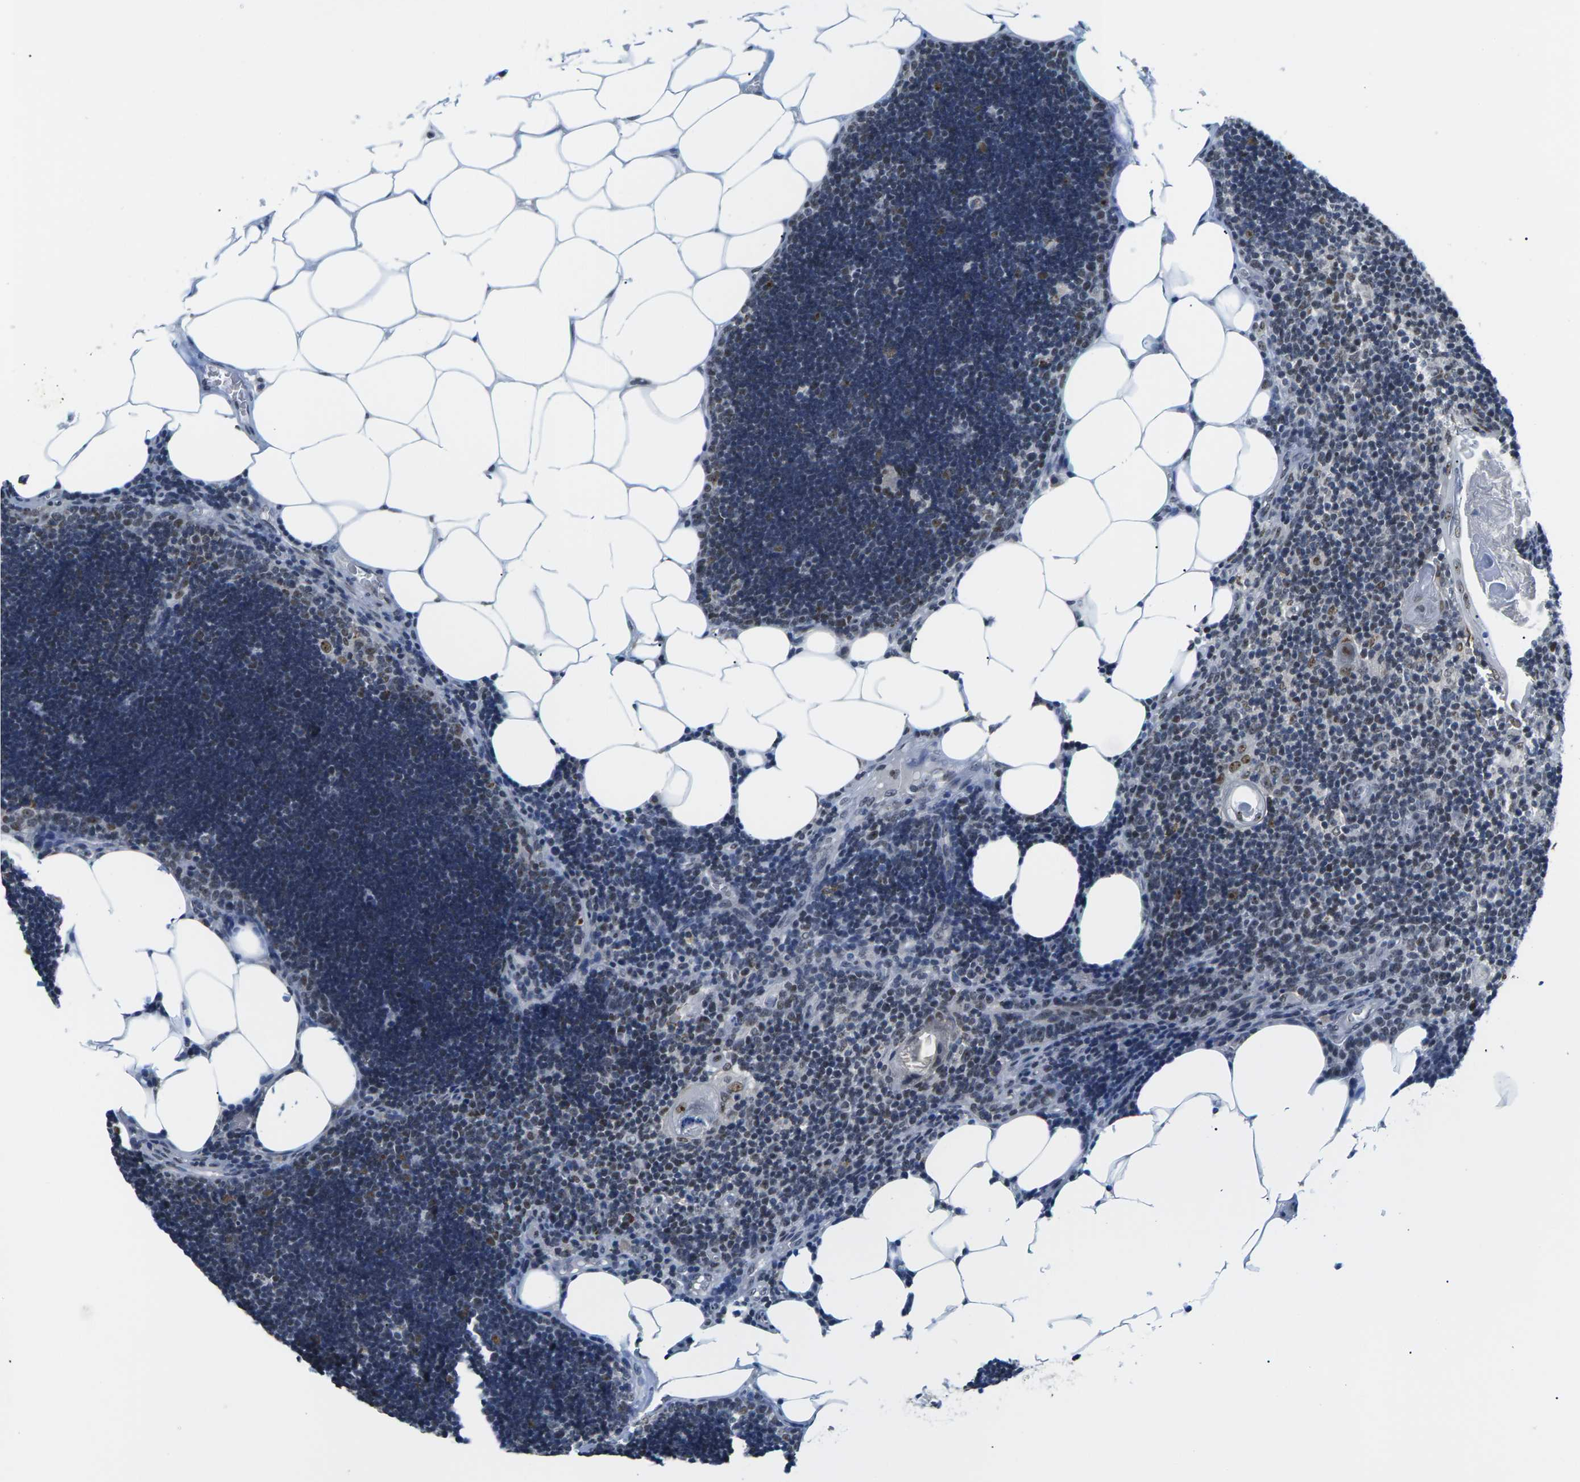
{"staining": {"intensity": "moderate", "quantity": "<25%", "location": "nuclear"}, "tissue": "lymph node", "cell_type": "Germinal center cells", "image_type": "normal", "snomed": [{"axis": "morphology", "description": "Normal tissue, NOS"}, {"axis": "topography", "description": "Lymph node"}], "caption": "IHC (DAB (3,3'-diaminobenzidine)) staining of benign human lymph node reveals moderate nuclear protein expression in about <25% of germinal center cells. Using DAB (brown) and hematoxylin (blue) stains, captured at high magnification using brightfield microscopy.", "gene": "NSRP1", "patient": {"sex": "male", "age": 33}}